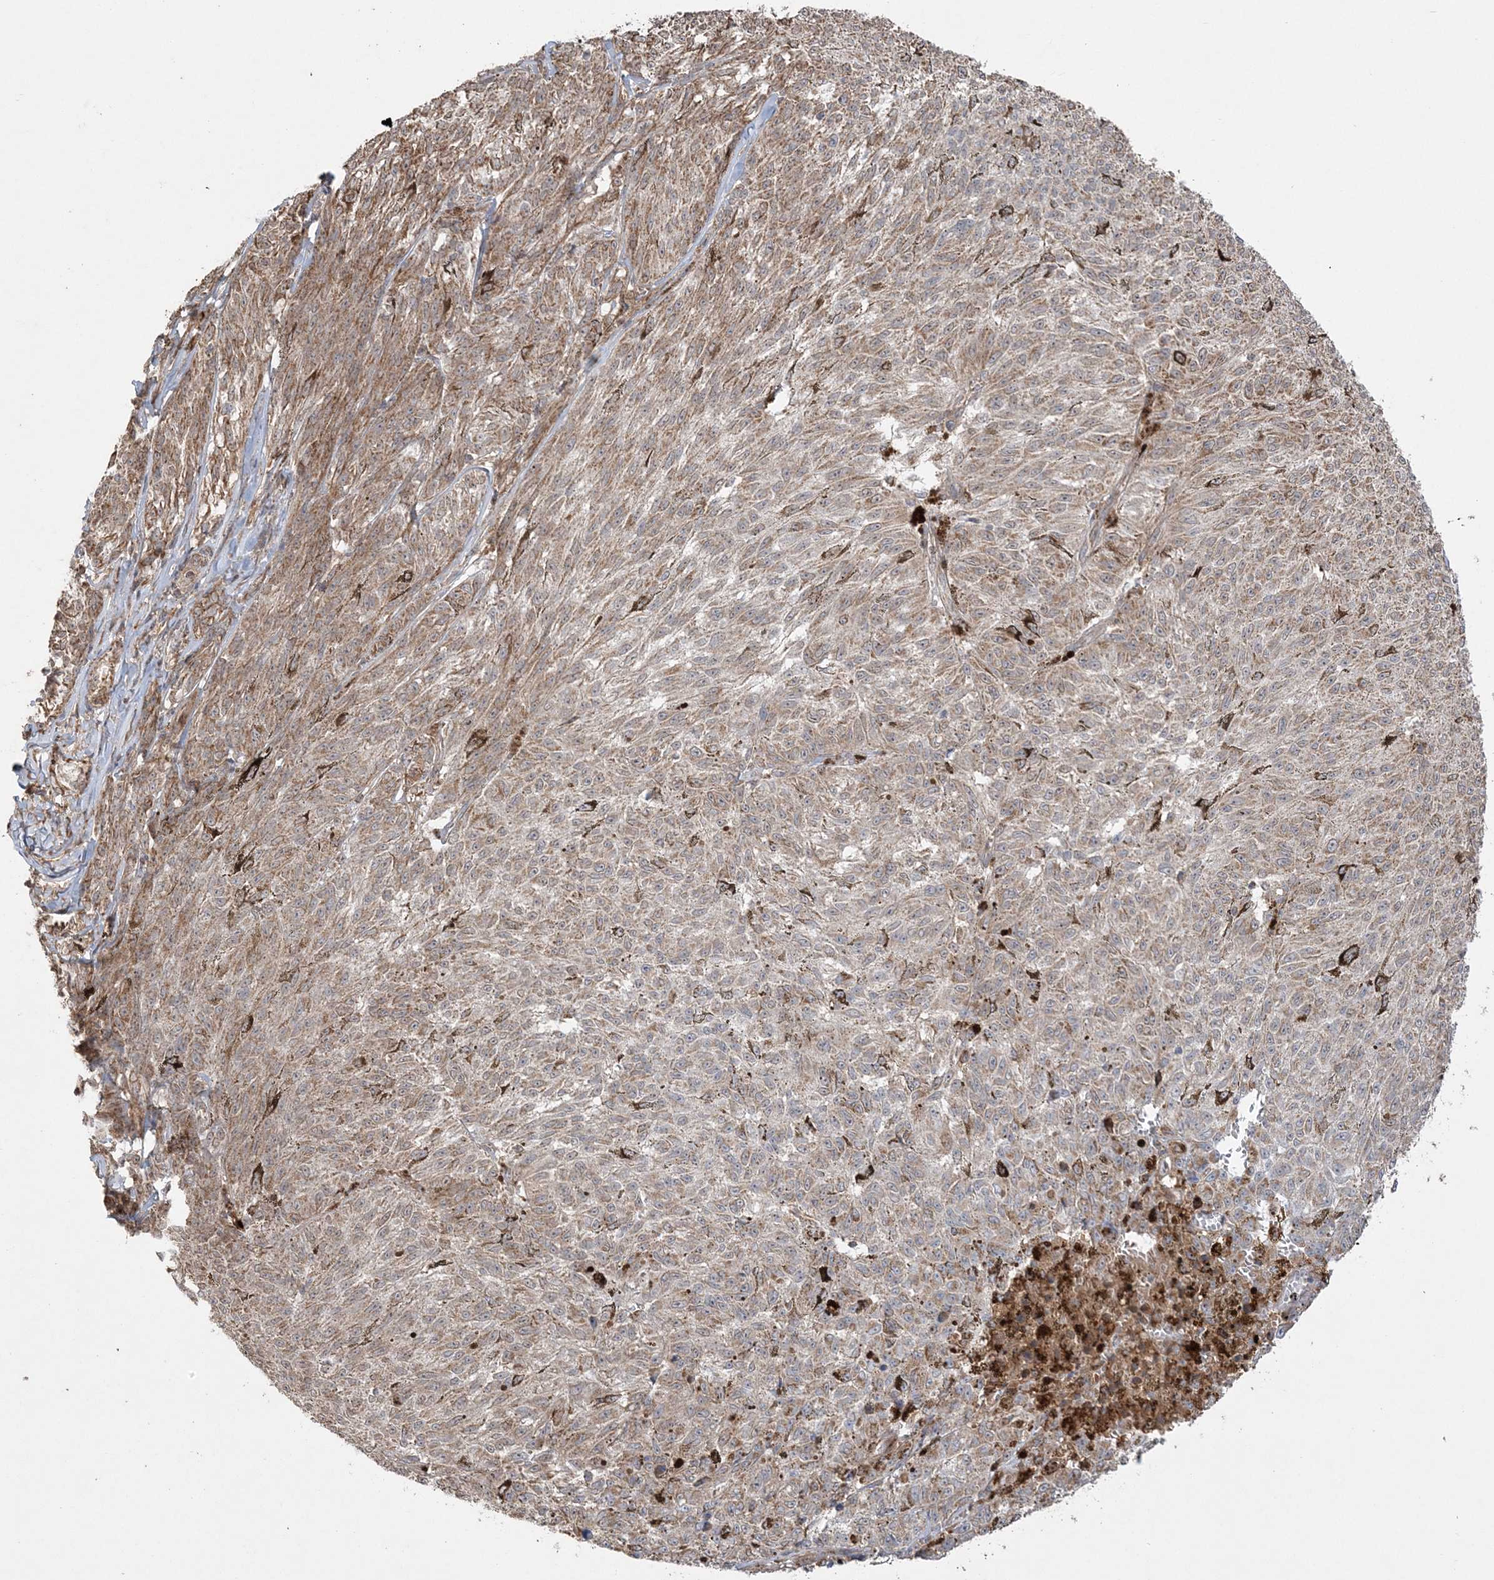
{"staining": {"intensity": "moderate", "quantity": ">75%", "location": "cytoplasmic/membranous"}, "tissue": "melanoma", "cell_type": "Tumor cells", "image_type": "cancer", "snomed": [{"axis": "morphology", "description": "Malignant melanoma, NOS"}, {"axis": "topography", "description": "Skin"}], "caption": "The image reveals a brown stain indicating the presence of a protein in the cytoplasmic/membranous of tumor cells in melanoma. The staining was performed using DAB, with brown indicating positive protein expression. Nuclei are stained blue with hematoxylin.", "gene": "SCLT1", "patient": {"sex": "female", "age": 72}}